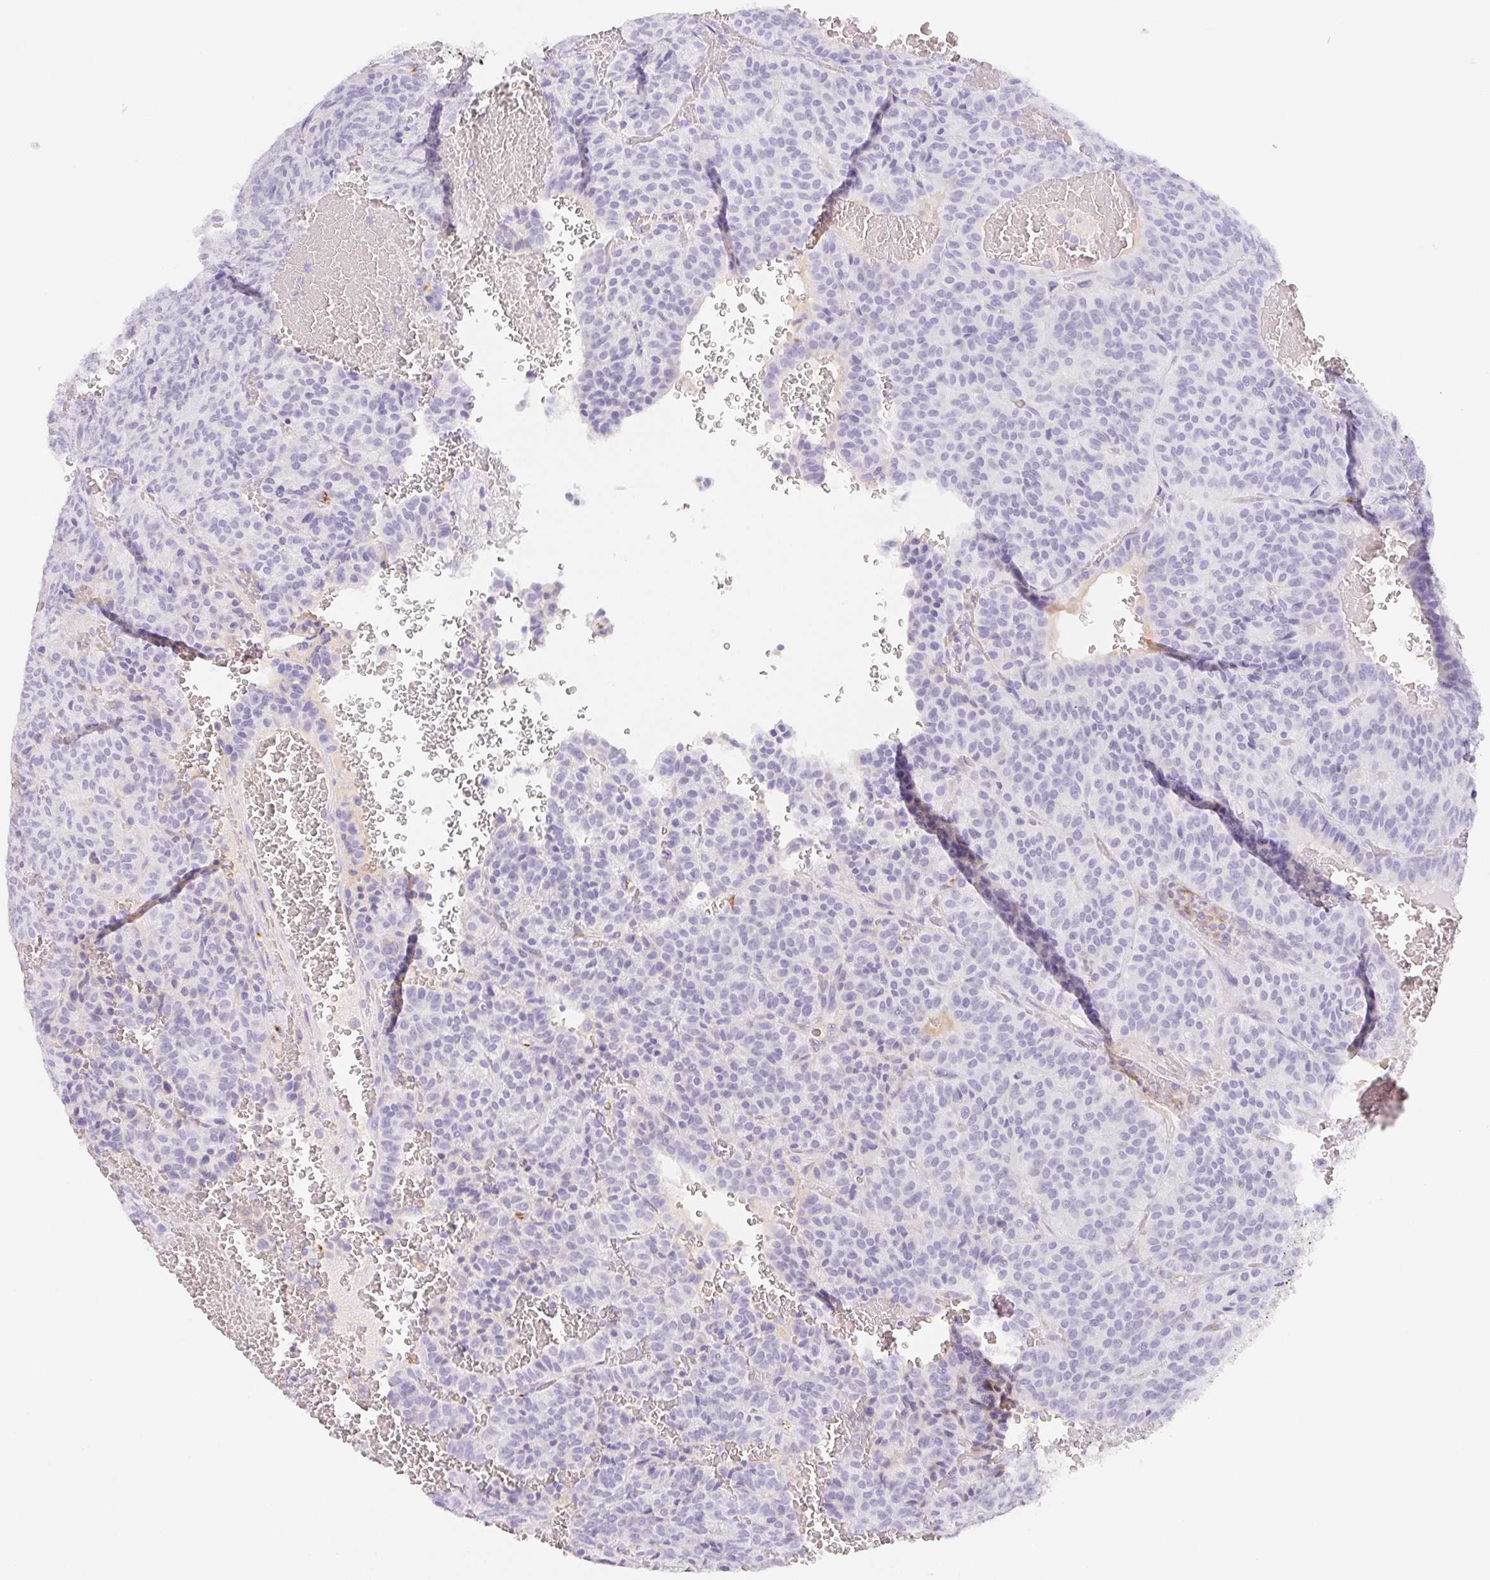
{"staining": {"intensity": "negative", "quantity": "none", "location": "none"}, "tissue": "carcinoid", "cell_type": "Tumor cells", "image_type": "cancer", "snomed": [{"axis": "morphology", "description": "Carcinoid, malignant, NOS"}, {"axis": "topography", "description": "Lung"}], "caption": "This is an IHC micrograph of carcinoid (malignant). There is no positivity in tumor cells.", "gene": "ITIH2", "patient": {"sex": "male", "age": 70}}